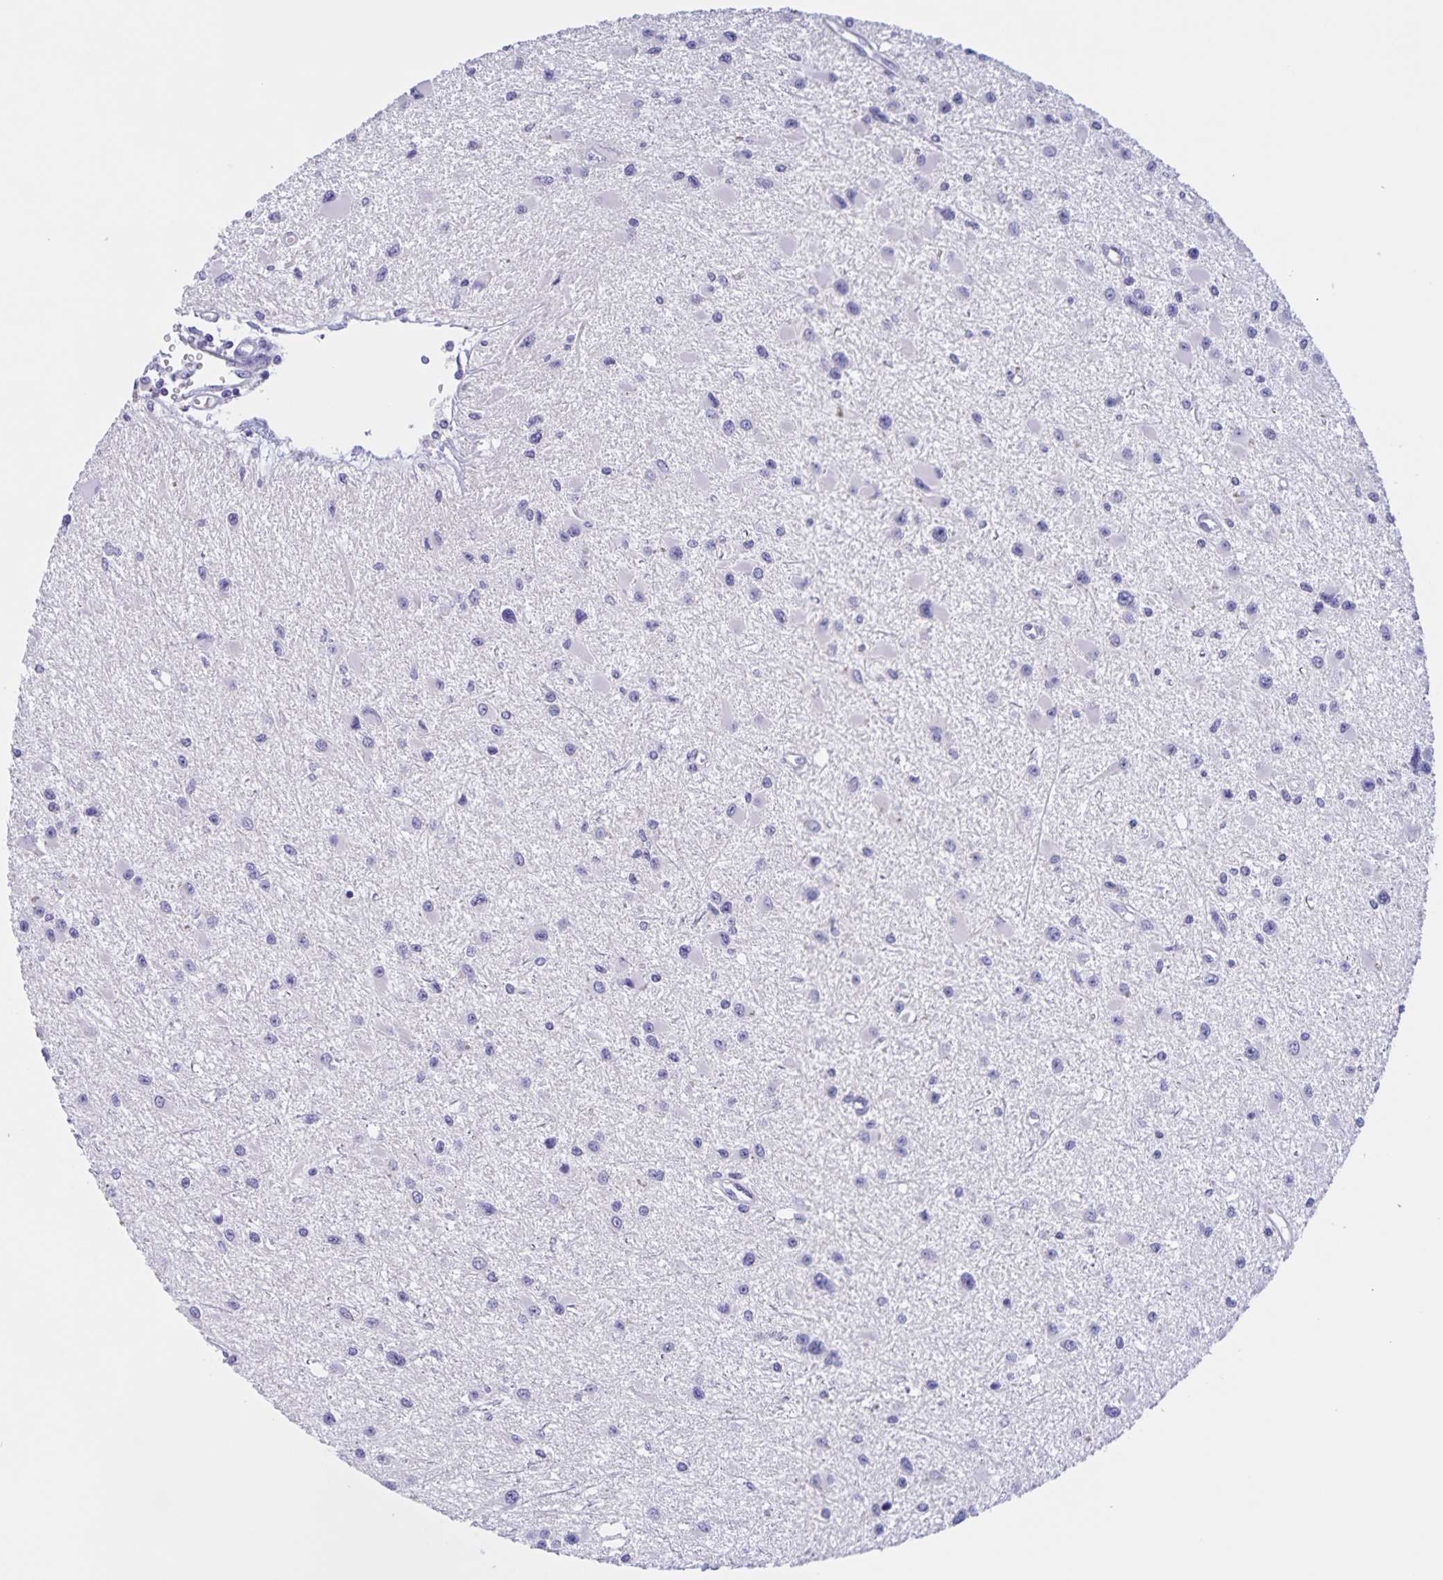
{"staining": {"intensity": "negative", "quantity": "none", "location": "none"}, "tissue": "glioma", "cell_type": "Tumor cells", "image_type": "cancer", "snomed": [{"axis": "morphology", "description": "Glioma, malignant, High grade"}, {"axis": "topography", "description": "Brain"}], "caption": "Immunohistochemical staining of malignant glioma (high-grade) displays no significant positivity in tumor cells.", "gene": "DMGDH", "patient": {"sex": "male", "age": 54}}